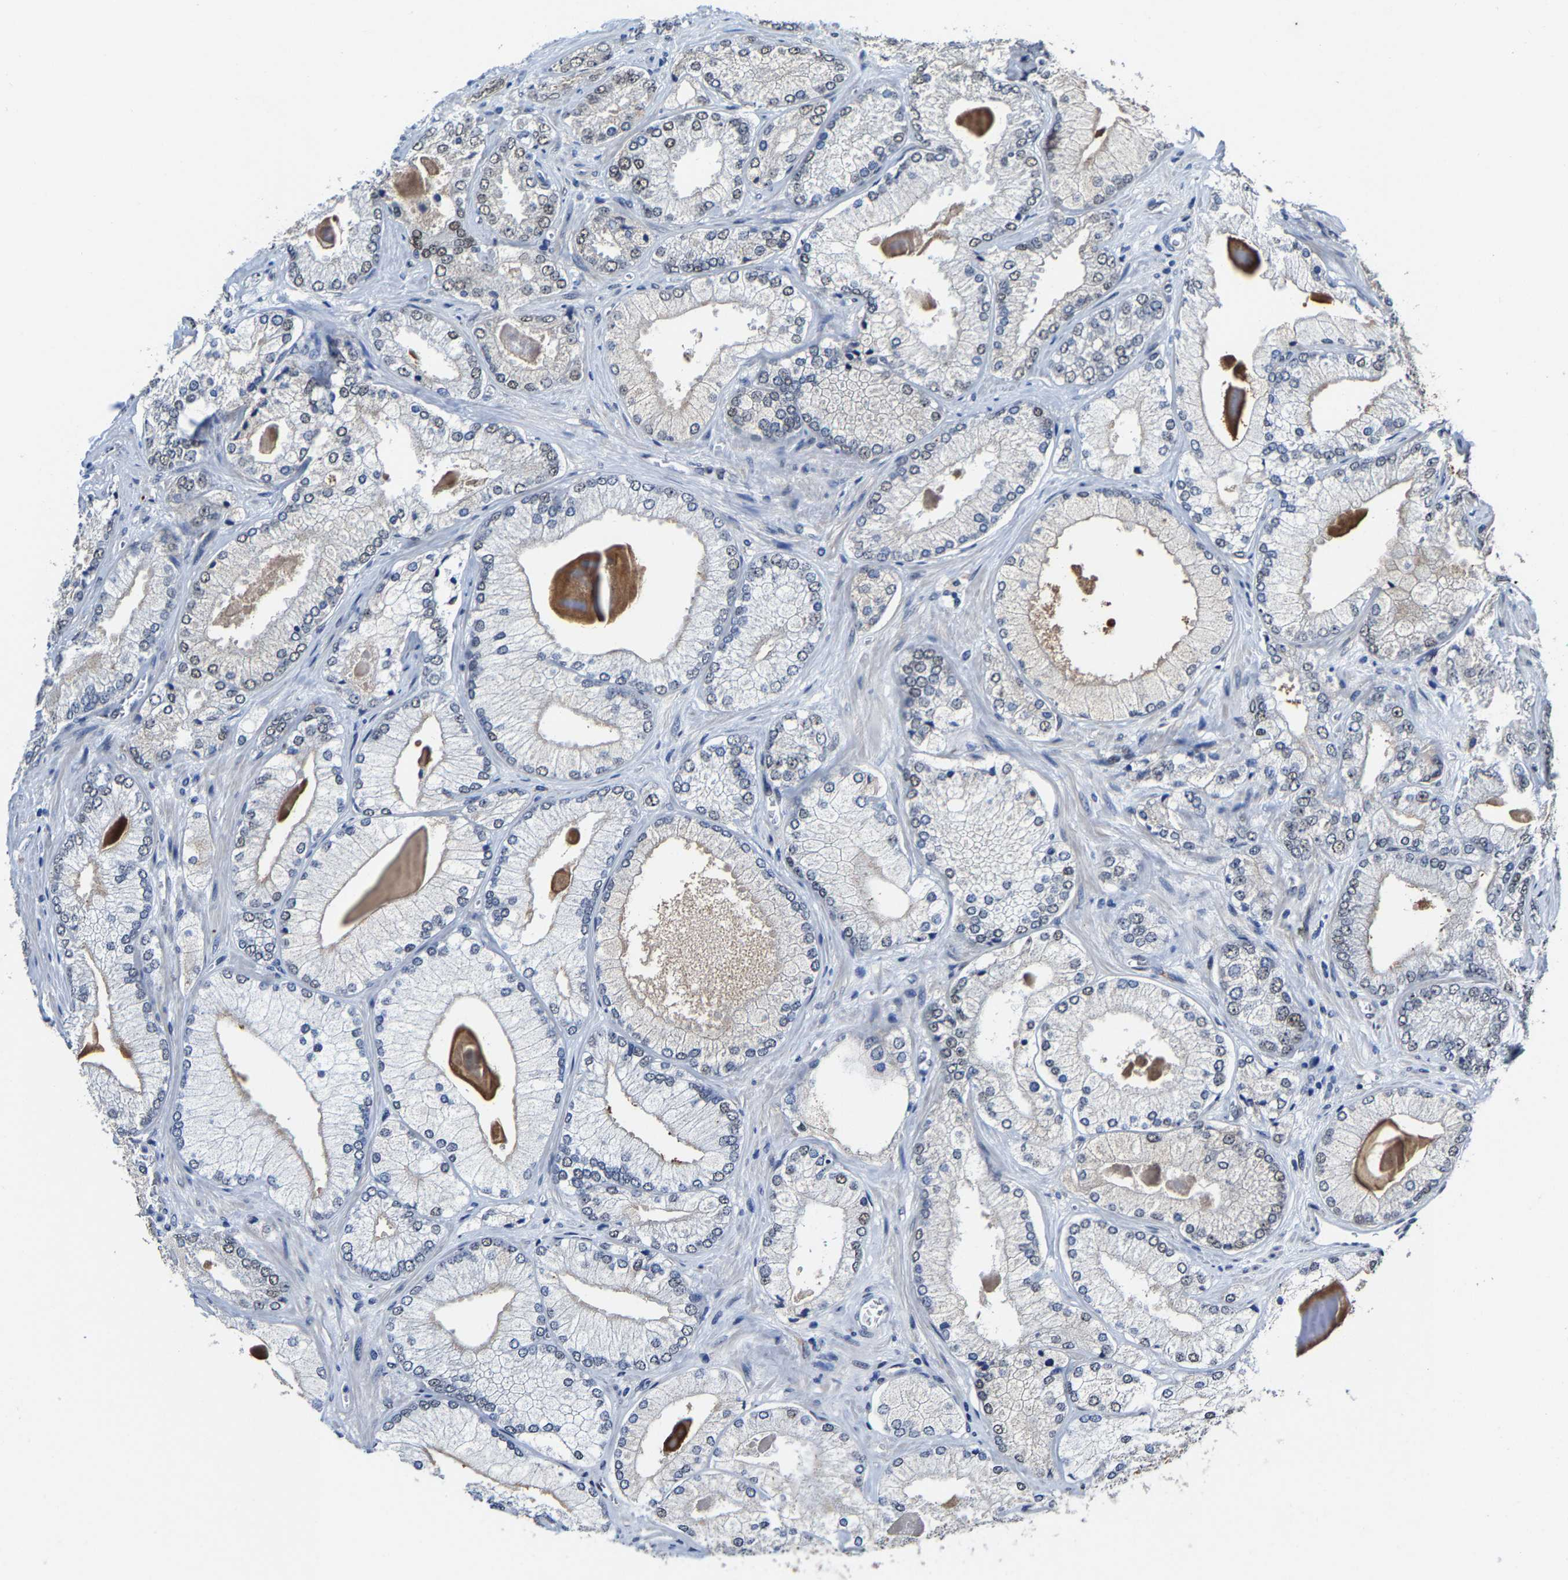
{"staining": {"intensity": "negative", "quantity": "none", "location": "none"}, "tissue": "prostate cancer", "cell_type": "Tumor cells", "image_type": "cancer", "snomed": [{"axis": "morphology", "description": "Adenocarcinoma, Low grade"}, {"axis": "topography", "description": "Prostate"}], "caption": "There is no significant staining in tumor cells of prostate cancer.", "gene": "METTL1", "patient": {"sex": "male", "age": 65}}